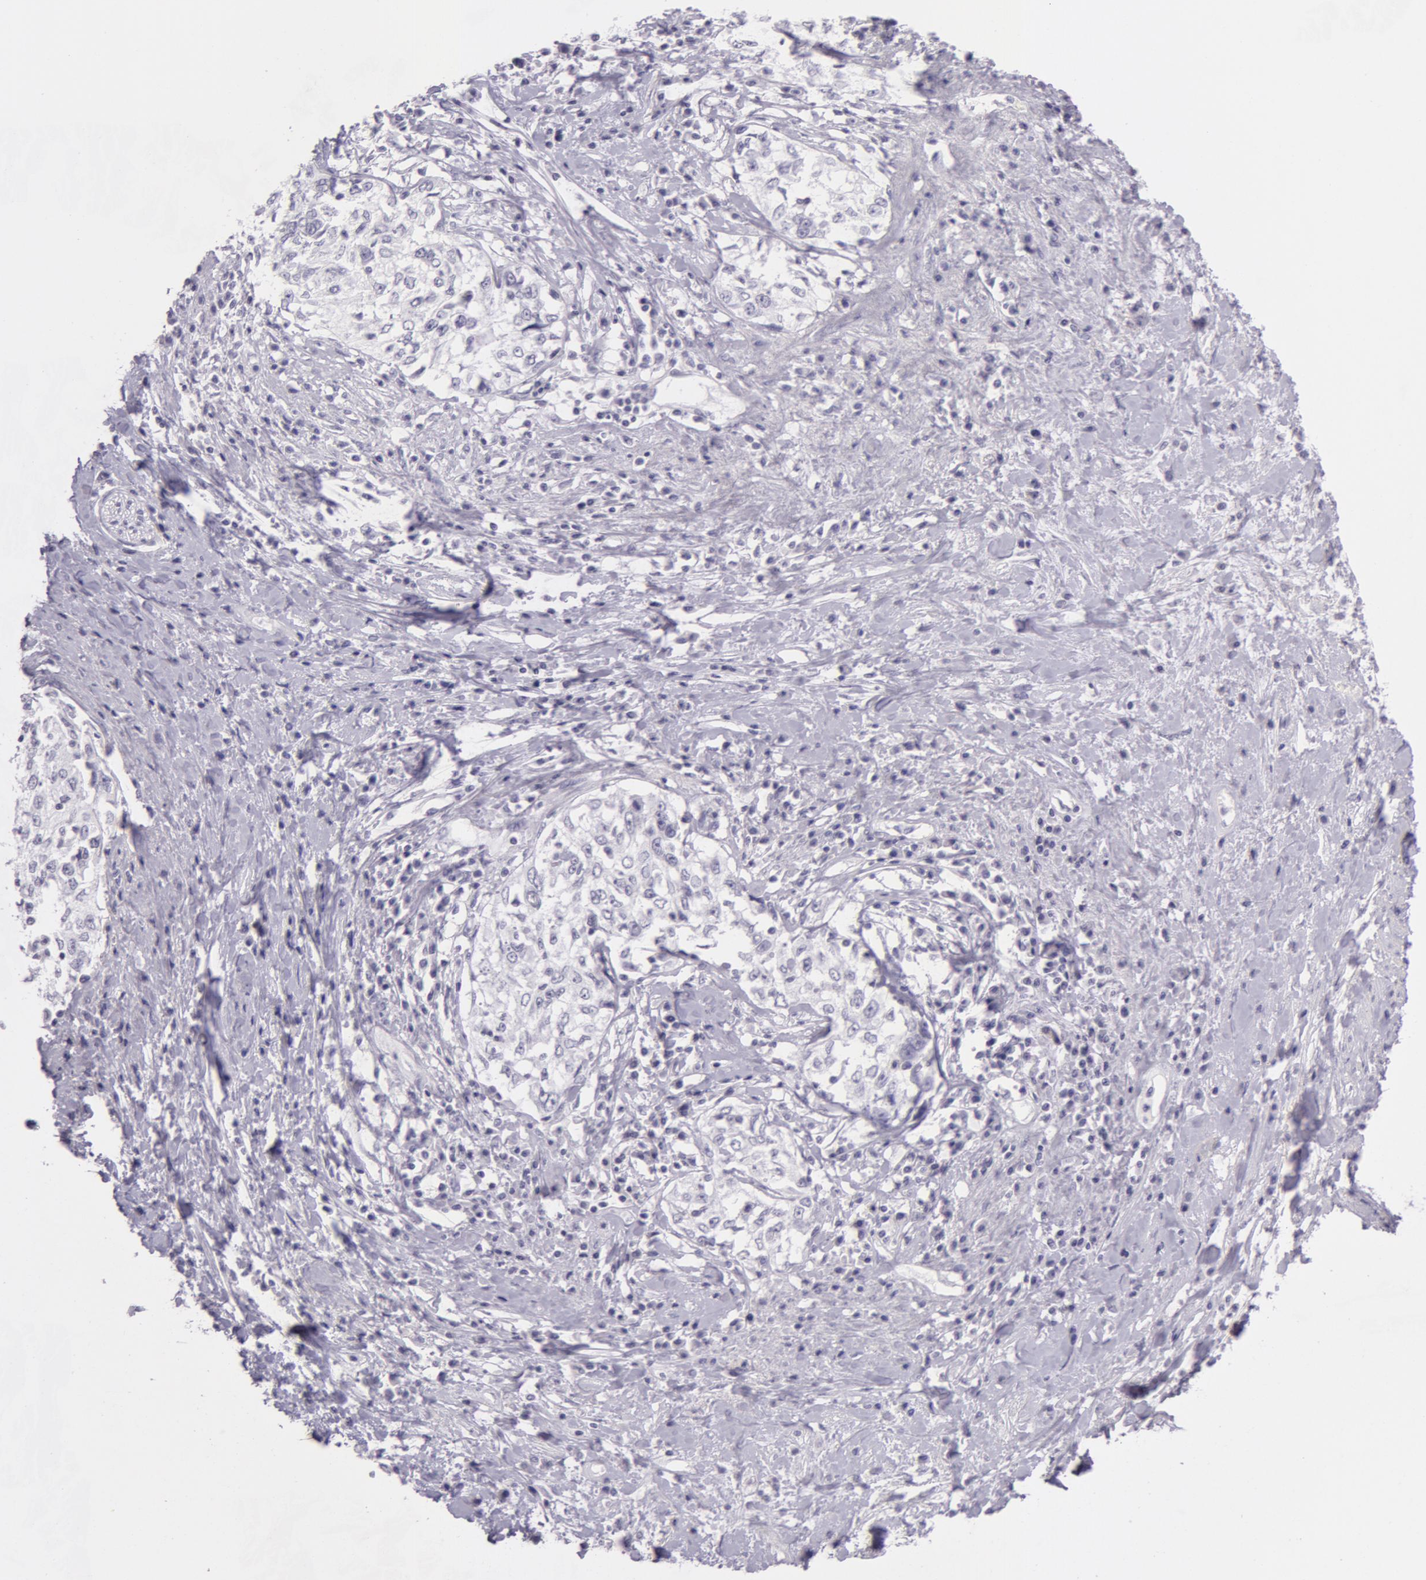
{"staining": {"intensity": "negative", "quantity": "none", "location": "none"}, "tissue": "cervical cancer", "cell_type": "Tumor cells", "image_type": "cancer", "snomed": [{"axis": "morphology", "description": "Squamous cell carcinoma, NOS"}, {"axis": "topography", "description": "Cervix"}], "caption": "An immunohistochemistry (IHC) photomicrograph of cervical squamous cell carcinoma is shown. There is no staining in tumor cells of cervical squamous cell carcinoma.", "gene": "CKB", "patient": {"sex": "female", "age": 57}}